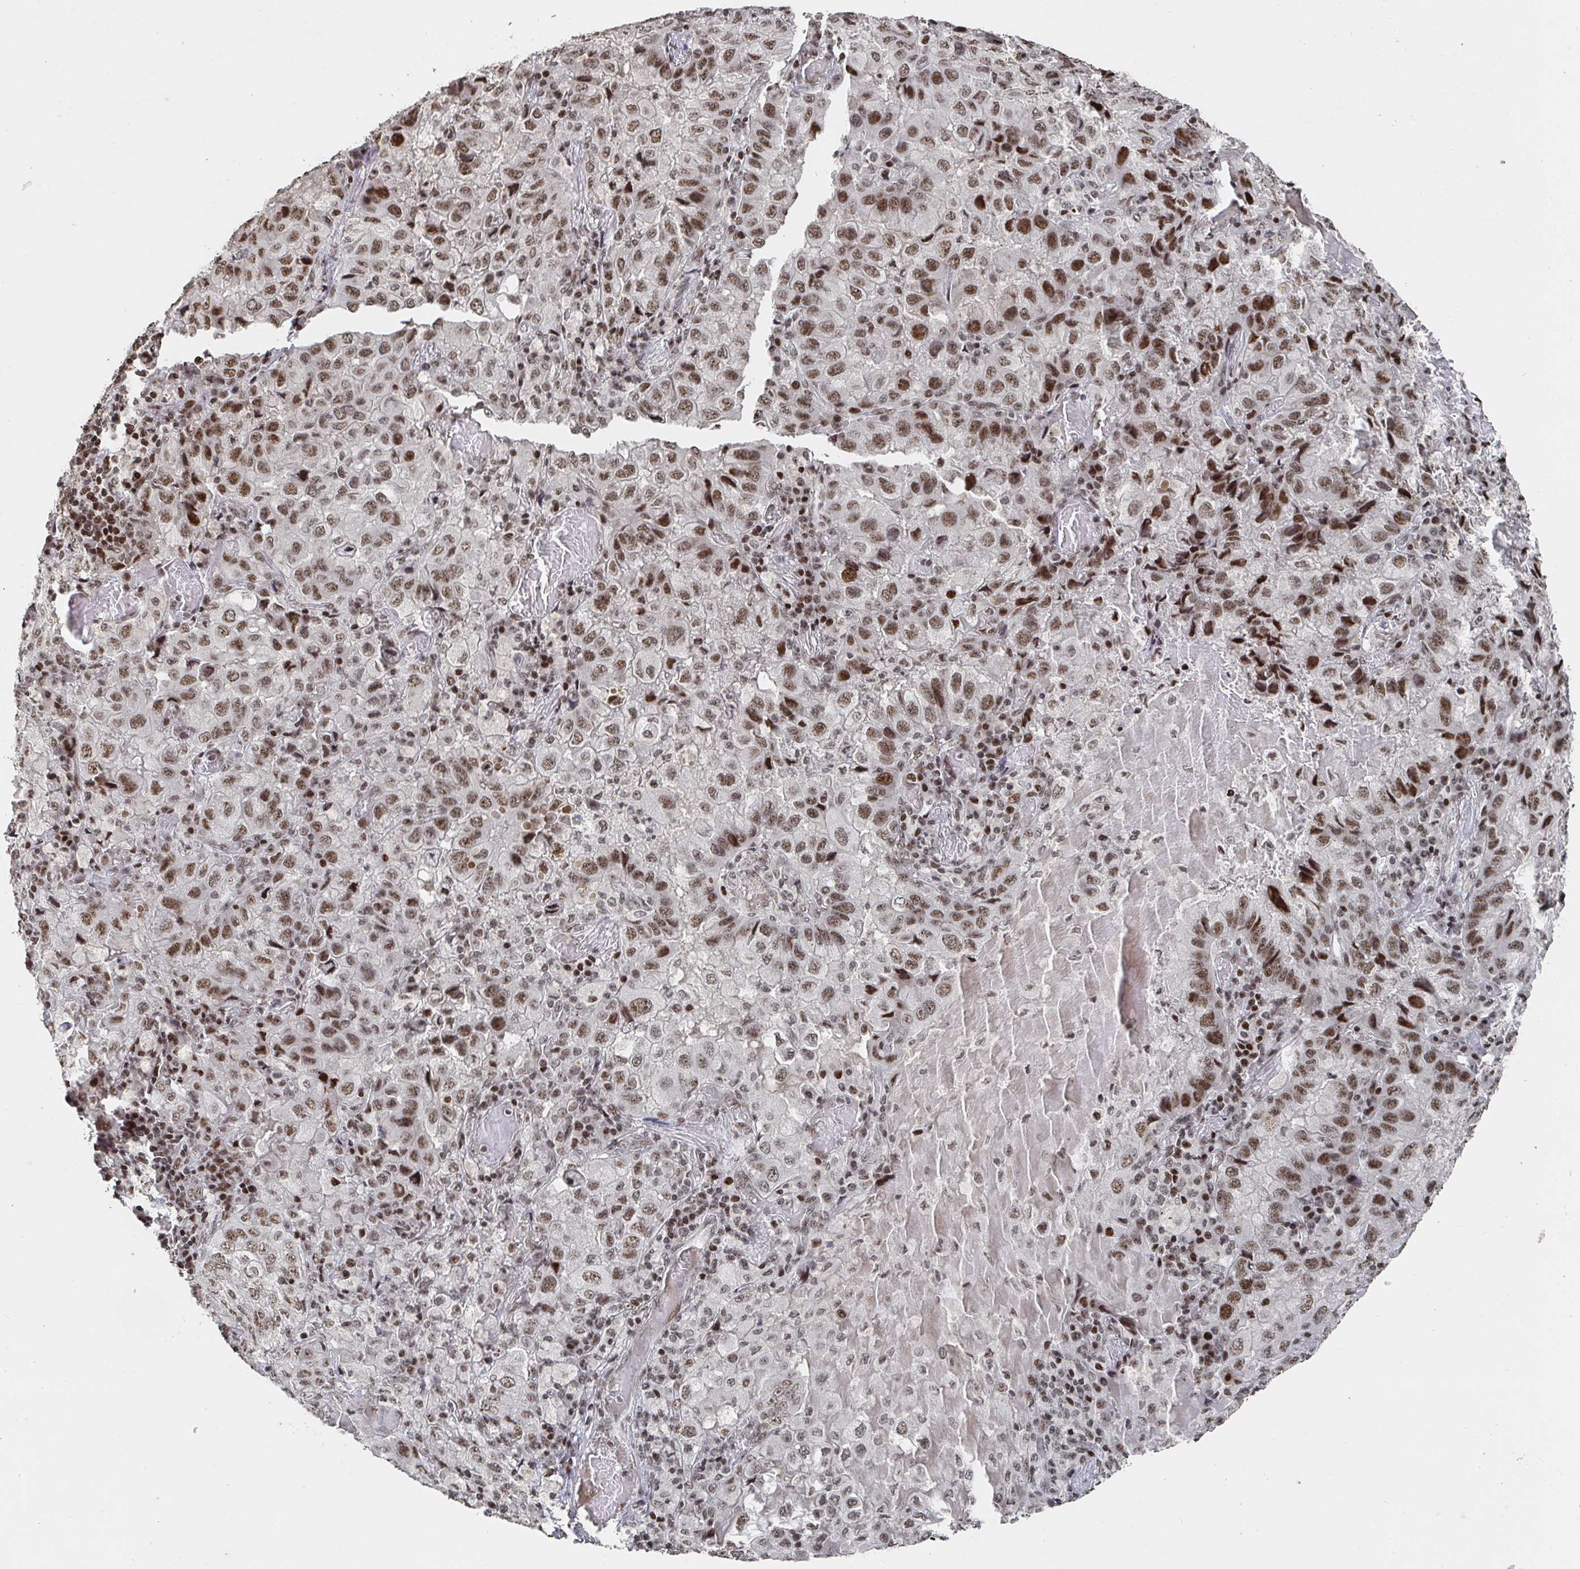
{"staining": {"intensity": "moderate", "quantity": ">75%", "location": "nuclear"}, "tissue": "lung cancer", "cell_type": "Tumor cells", "image_type": "cancer", "snomed": [{"axis": "morphology", "description": "Aneuploidy"}, {"axis": "morphology", "description": "Adenocarcinoma, NOS"}, {"axis": "morphology", "description": "Adenocarcinoma, metastatic, NOS"}, {"axis": "topography", "description": "Lymph node"}, {"axis": "topography", "description": "Lung"}], "caption": "Immunohistochemical staining of lung metastatic adenocarcinoma reveals medium levels of moderate nuclear protein expression in about >75% of tumor cells.", "gene": "ZDHHC12", "patient": {"sex": "female", "age": 48}}